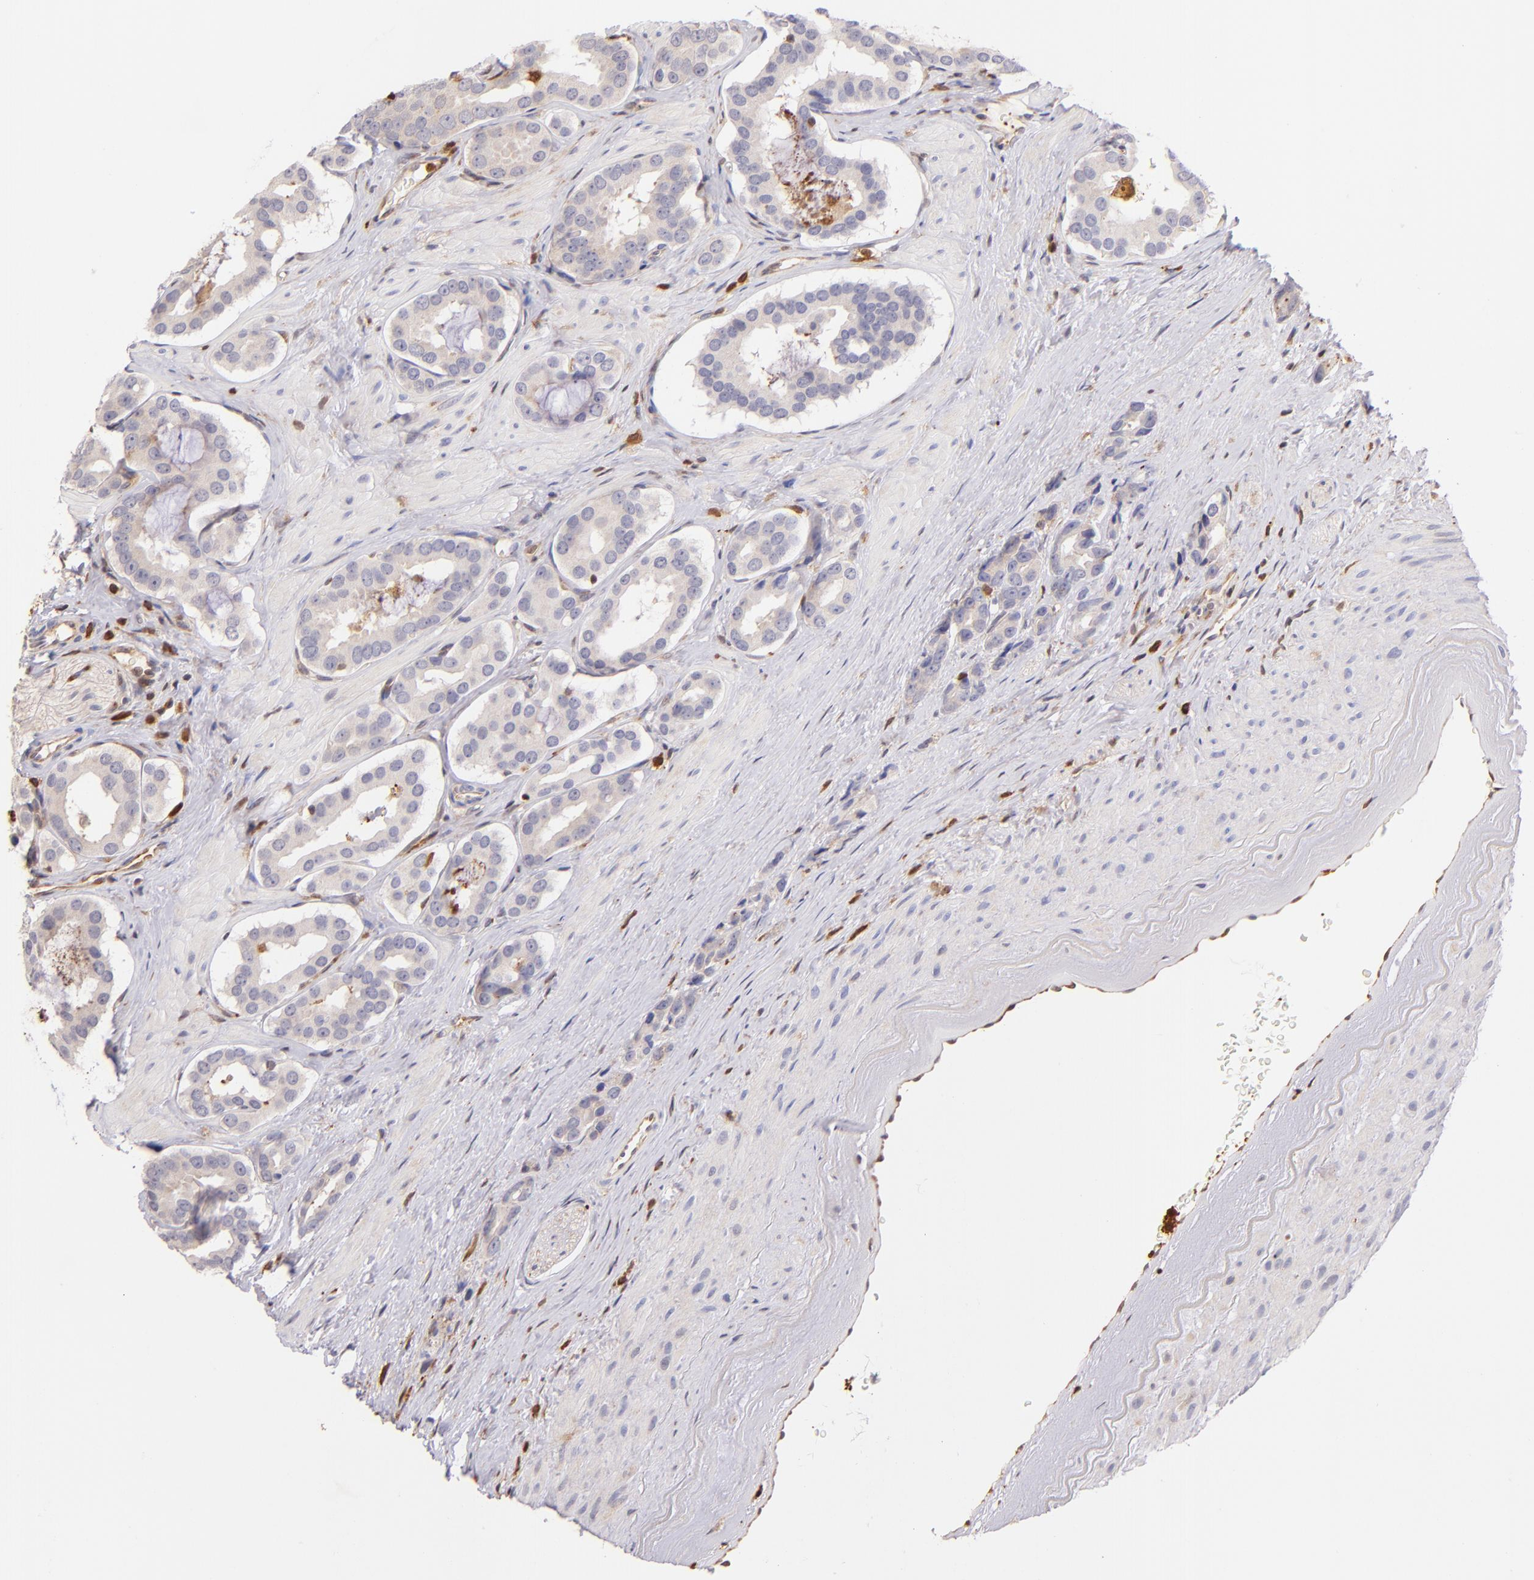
{"staining": {"intensity": "weak", "quantity": ">75%", "location": "cytoplasmic/membranous"}, "tissue": "prostate cancer", "cell_type": "Tumor cells", "image_type": "cancer", "snomed": [{"axis": "morphology", "description": "Adenocarcinoma, Low grade"}, {"axis": "topography", "description": "Prostate"}], "caption": "This photomicrograph demonstrates adenocarcinoma (low-grade) (prostate) stained with immunohistochemistry (IHC) to label a protein in brown. The cytoplasmic/membranous of tumor cells show weak positivity for the protein. Nuclei are counter-stained blue.", "gene": "BTK", "patient": {"sex": "male", "age": 59}}